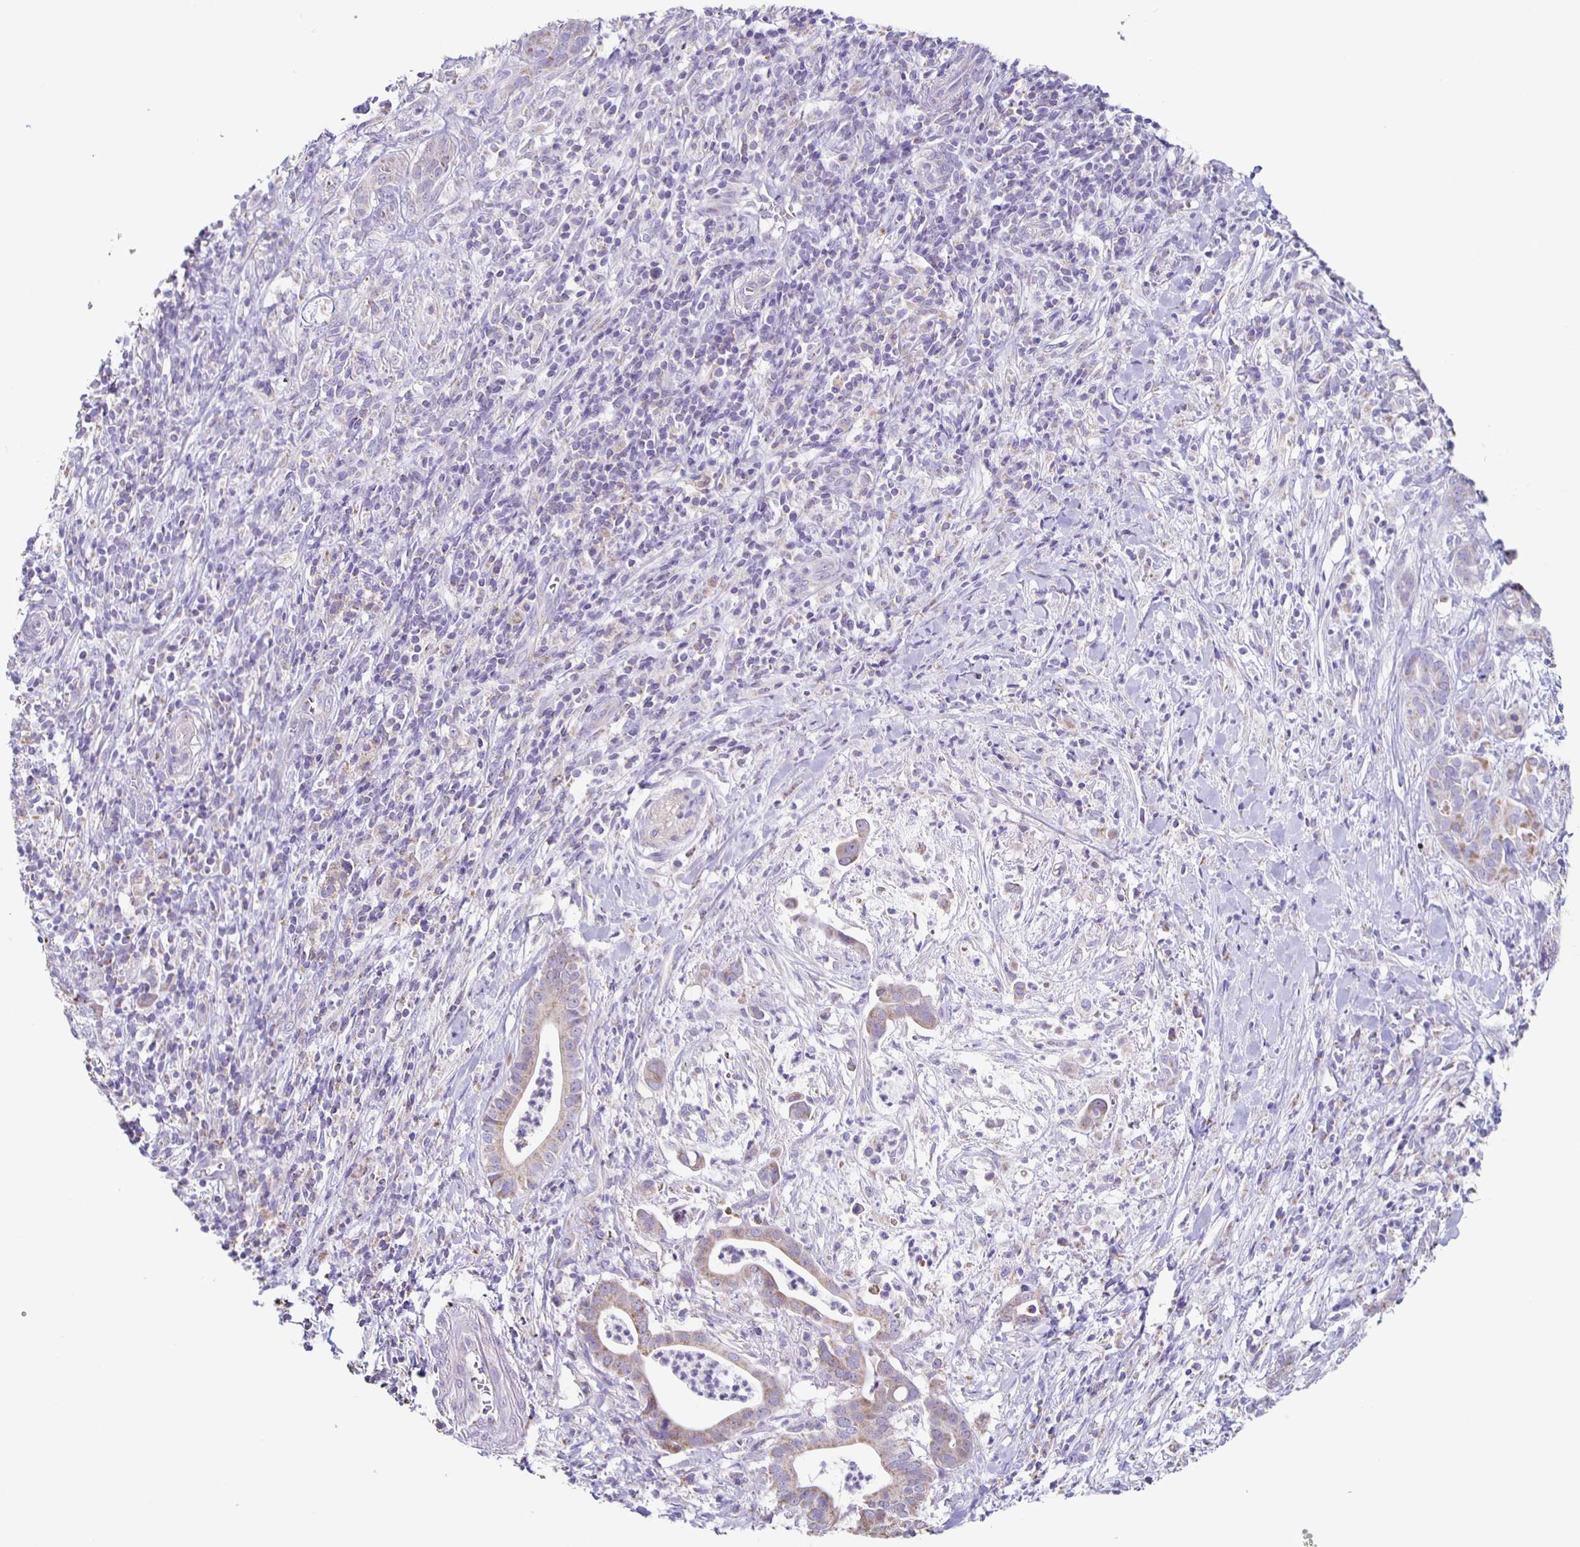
{"staining": {"intensity": "moderate", "quantity": "25%-75%", "location": "cytoplasmic/membranous"}, "tissue": "pancreatic cancer", "cell_type": "Tumor cells", "image_type": "cancer", "snomed": [{"axis": "morphology", "description": "Adenocarcinoma, NOS"}, {"axis": "topography", "description": "Pancreas"}], "caption": "Protein expression analysis of human pancreatic adenocarcinoma reveals moderate cytoplasmic/membranous expression in about 25%-75% of tumor cells. (DAB = brown stain, brightfield microscopy at high magnification).", "gene": "TPPP", "patient": {"sex": "male", "age": 61}}